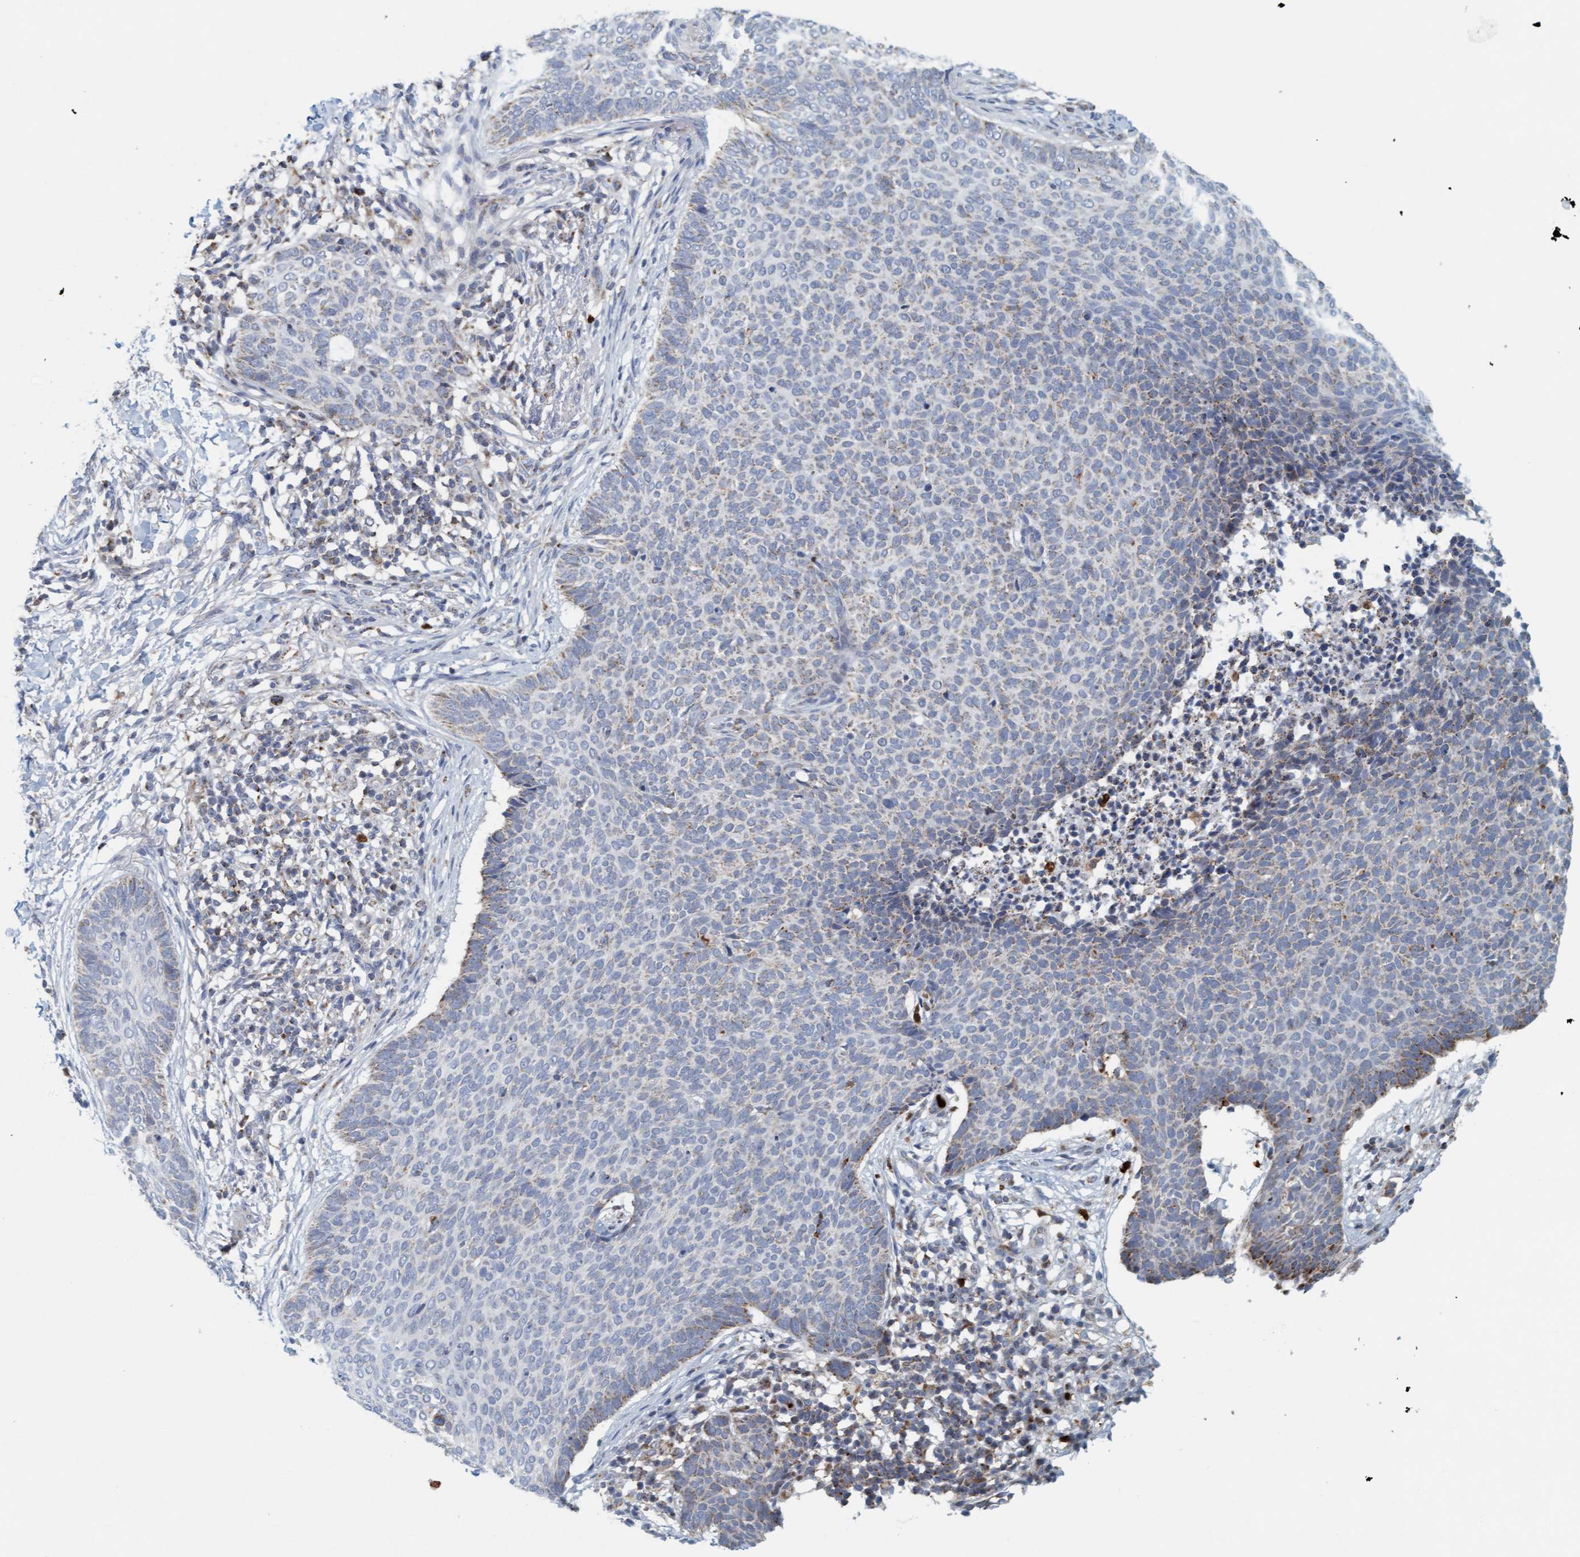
{"staining": {"intensity": "weak", "quantity": "<25%", "location": "cytoplasmic/membranous"}, "tissue": "skin cancer", "cell_type": "Tumor cells", "image_type": "cancer", "snomed": [{"axis": "morphology", "description": "Normal tissue, NOS"}, {"axis": "morphology", "description": "Basal cell carcinoma"}, {"axis": "topography", "description": "Skin"}], "caption": "Protein analysis of basal cell carcinoma (skin) shows no significant expression in tumor cells.", "gene": "B9D1", "patient": {"sex": "male", "age": 50}}